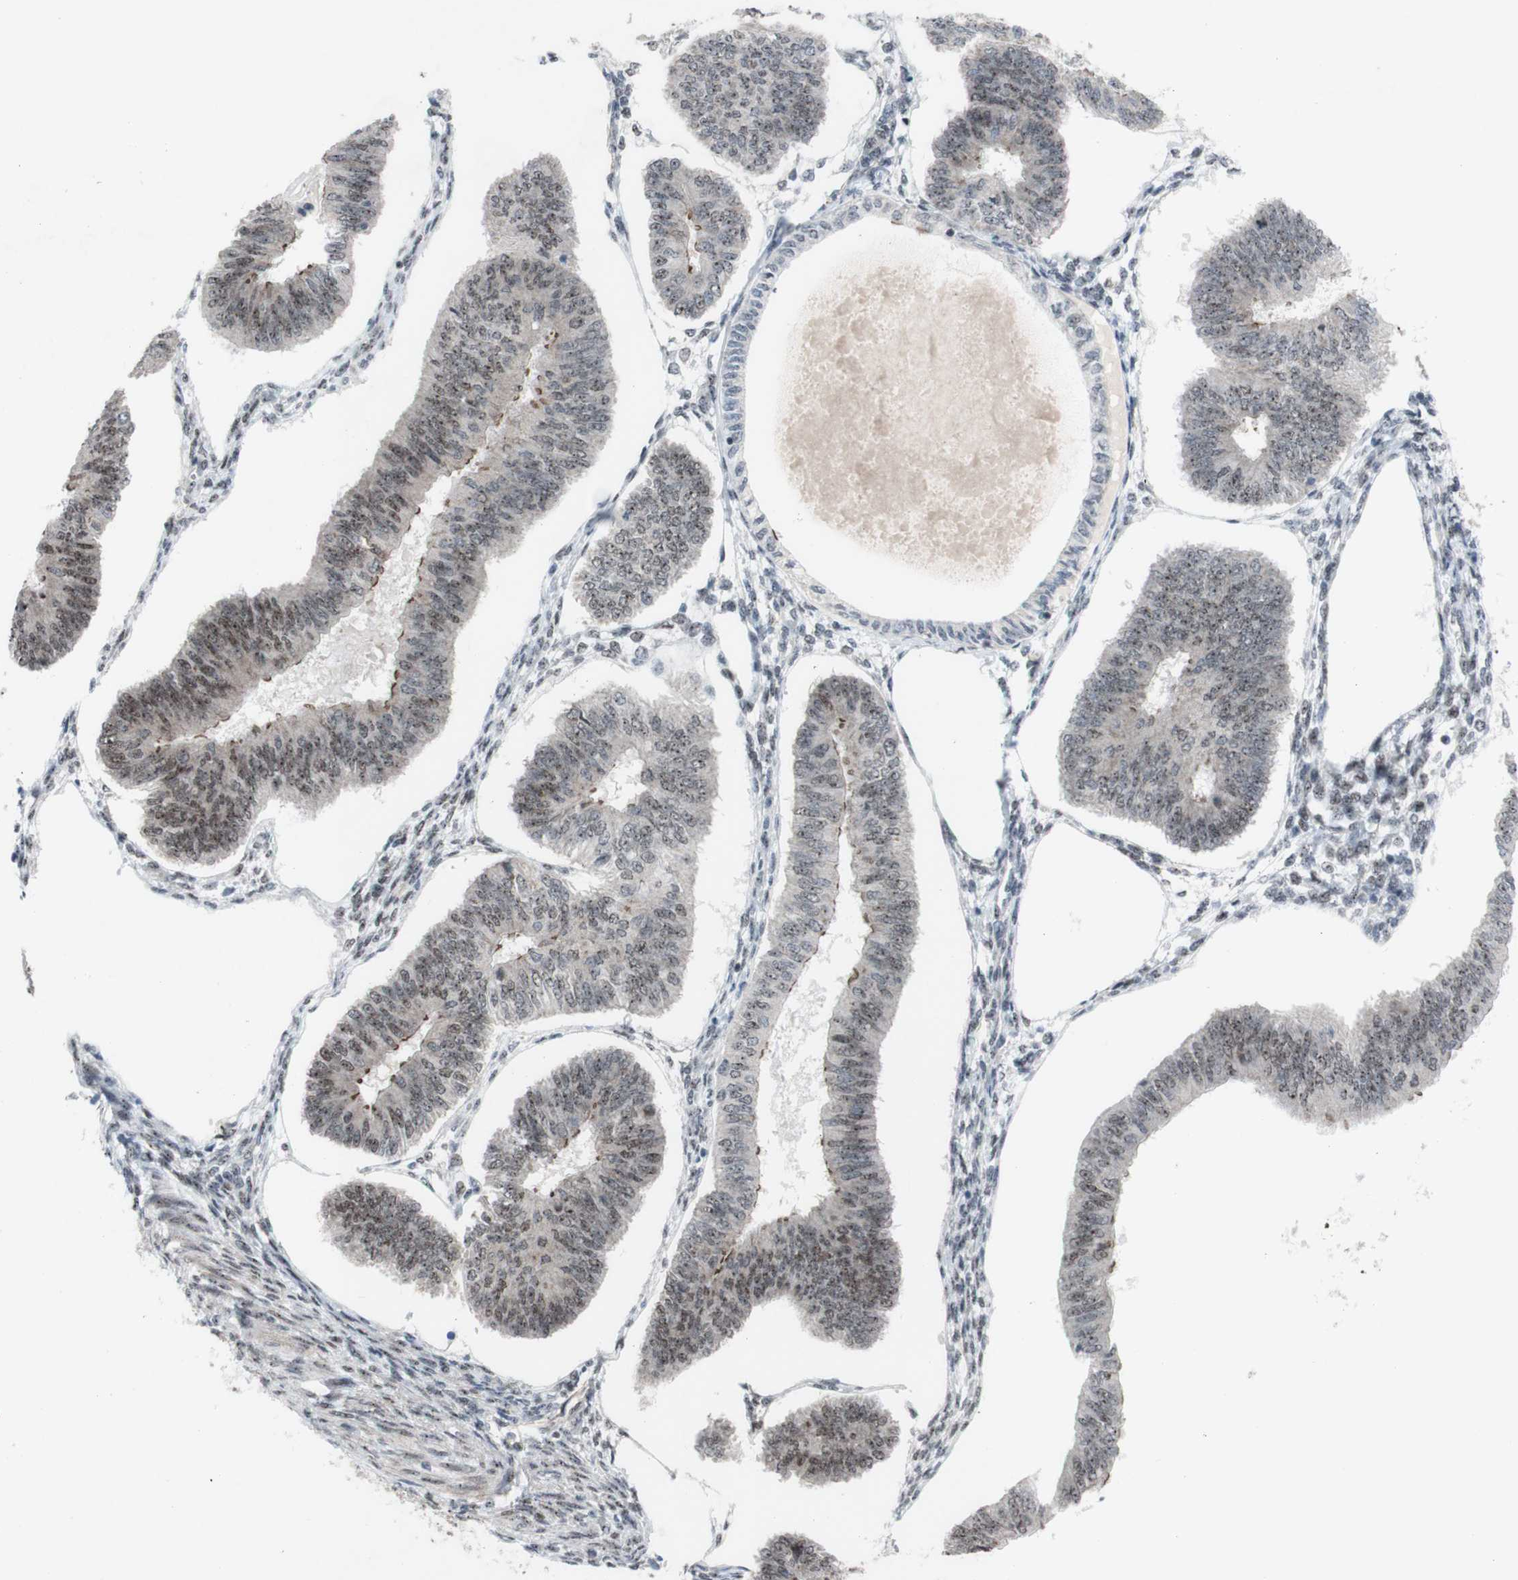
{"staining": {"intensity": "weak", "quantity": ">75%", "location": "nuclear"}, "tissue": "endometrial cancer", "cell_type": "Tumor cells", "image_type": "cancer", "snomed": [{"axis": "morphology", "description": "Adenocarcinoma, NOS"}, {"axis": "topography", "description": "Endometrium"}], "caption": "Immunohistochemistry micrograph of neoplastic tissue: endometrial adenocarcinoma stained using immunohistochemistry (IHC) demonstrates low levels of weak protein expression localized specifically in the nuclear of tumor cells, appearing as a nuclear brown color.", "gene": "POLR1A", "patient": {"sex": "female", "age": 58}}